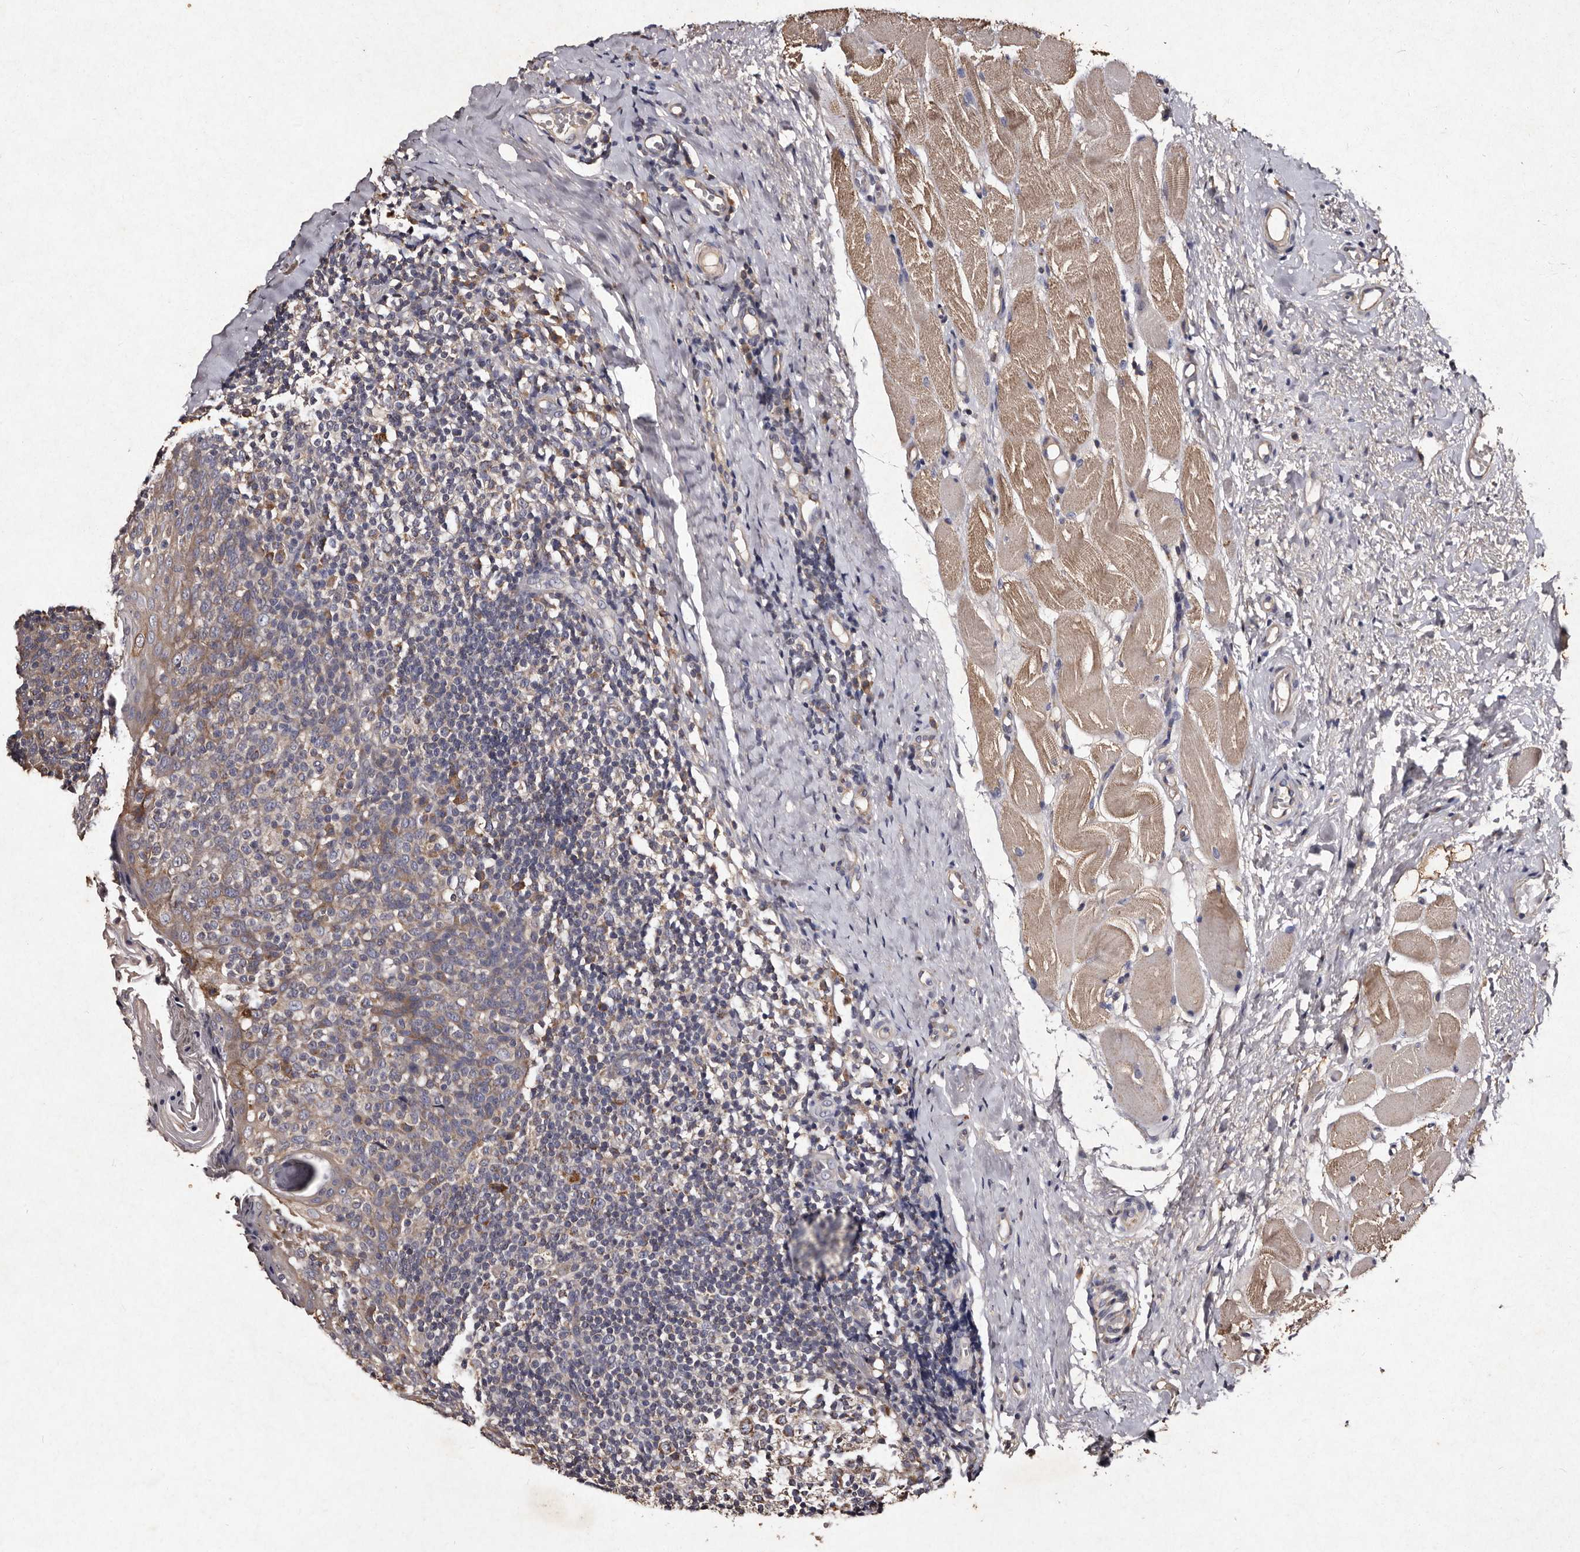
{"staining": {"intensity": "moderate", "quantity": "<25%", "location": "cytoplasmic/membranous"}, "tissue": "tonsil", "cell_type": "Germinal center cells", "image_type": "normal", "snomed": [{"axis": "morphology", "description": "Normal tissue, NOS"}, {"axis": "topography", "description": "Tonsil"}], "caption": "Immunohistochemical staining of unremarkable tonsil exhibits low levels of moderate cytoplasmic/membranous expression in approximately <25% of germinal center cells.", "gene": "TFB1M", "patient": {"sex": "female", "age": 19}}